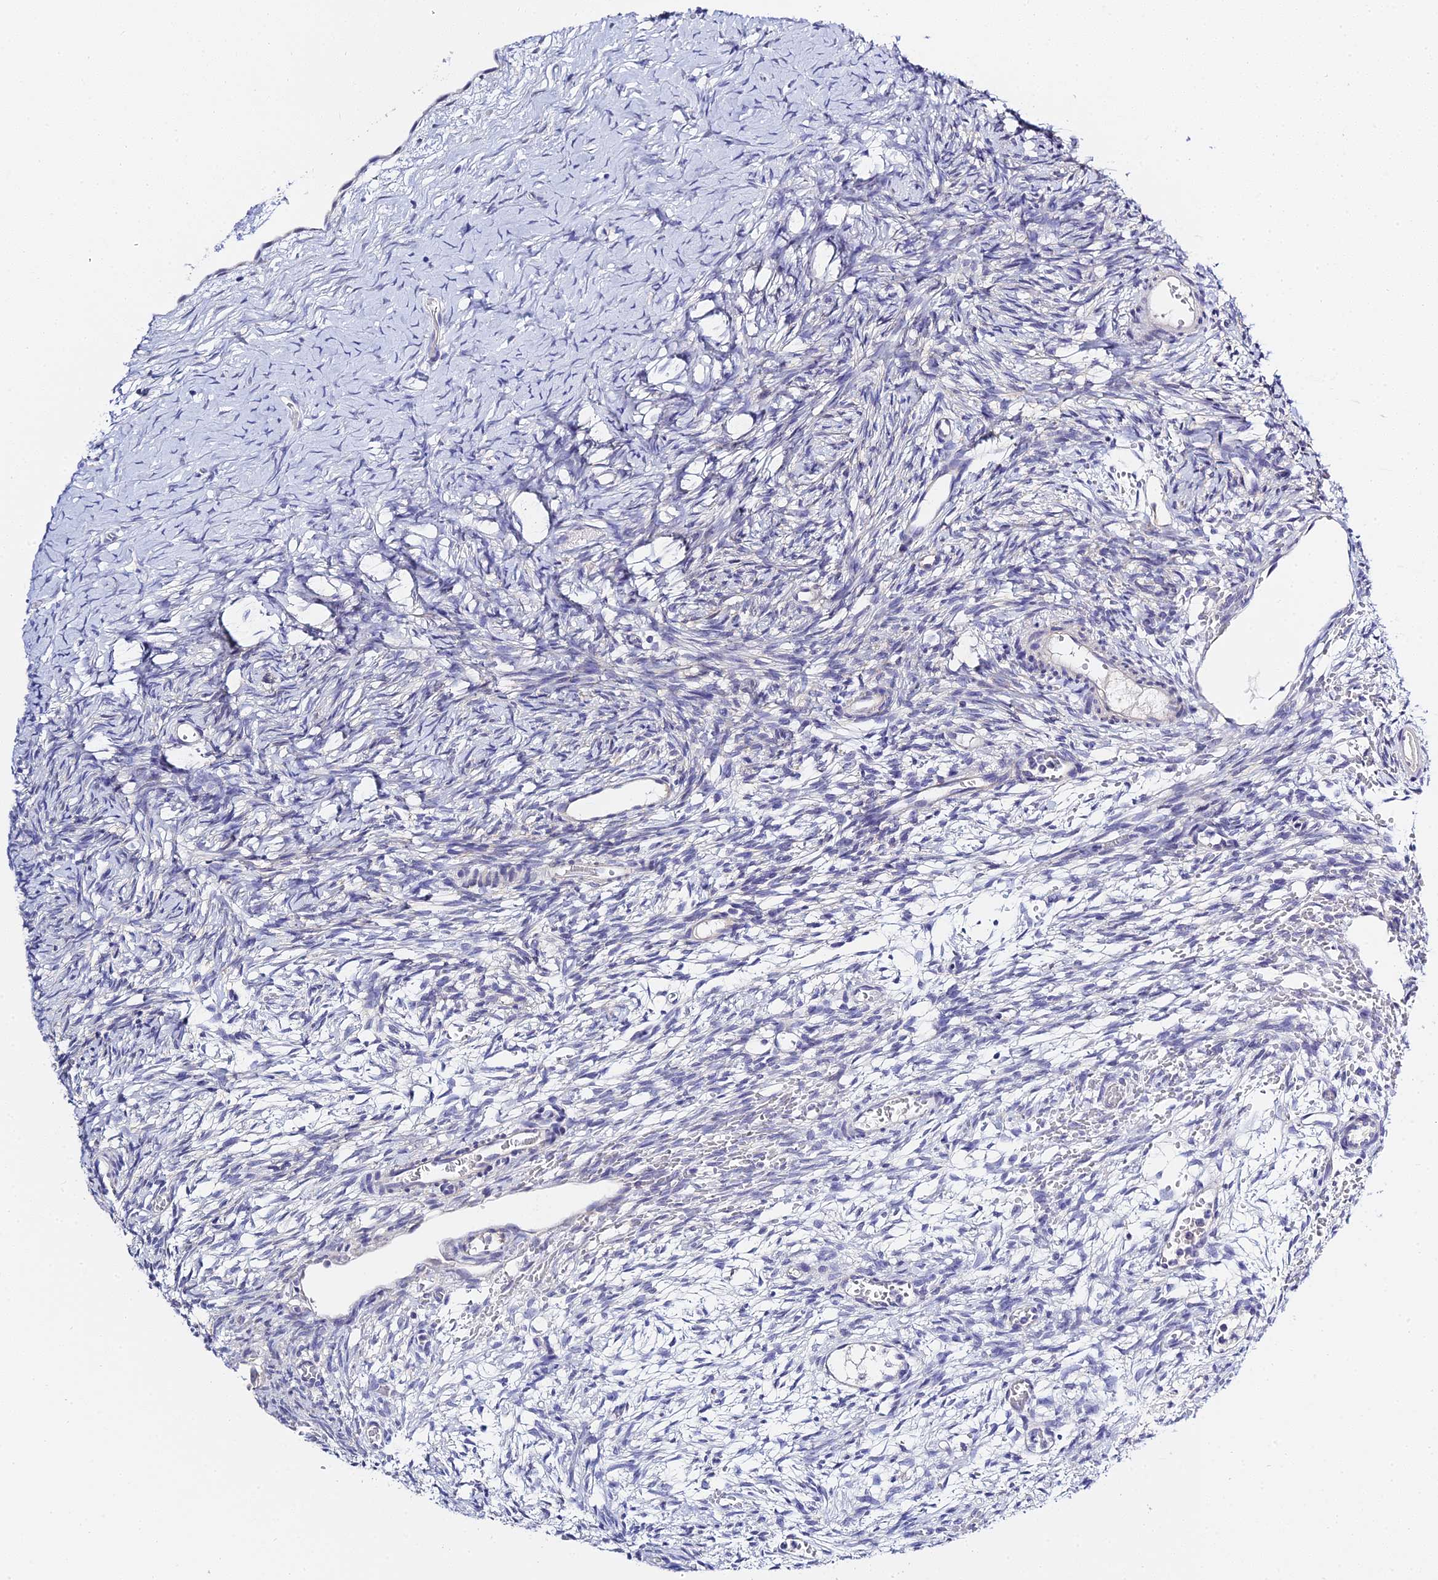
{"staining": {"intensity": "negative", "quantity": "none", "location": "none"}, "tissue": "ovary", "cell_type": "Ovarian stroma cells", "image_type": "normal", "snomed": [{"axis": "morphology", "description": "Normal tissue, NOS"}, {"axis": "topography", "description": "Ovary"}], "caption": "Immunohistochemistry (IHC) histopathology image of unremarkable ovary: human ovary stained with DAB (3,3'-diaminobenzidine) exhibits no significant protein staining in ovarian stroma cells. (Stains: DAB immunohistochemistry (IHC) with hematoxylin counter stain, Microscopy: brightfield microscopy at high magnification).", "gene": "HOXB1", "patient": {"sex": "female", "age": 39}}